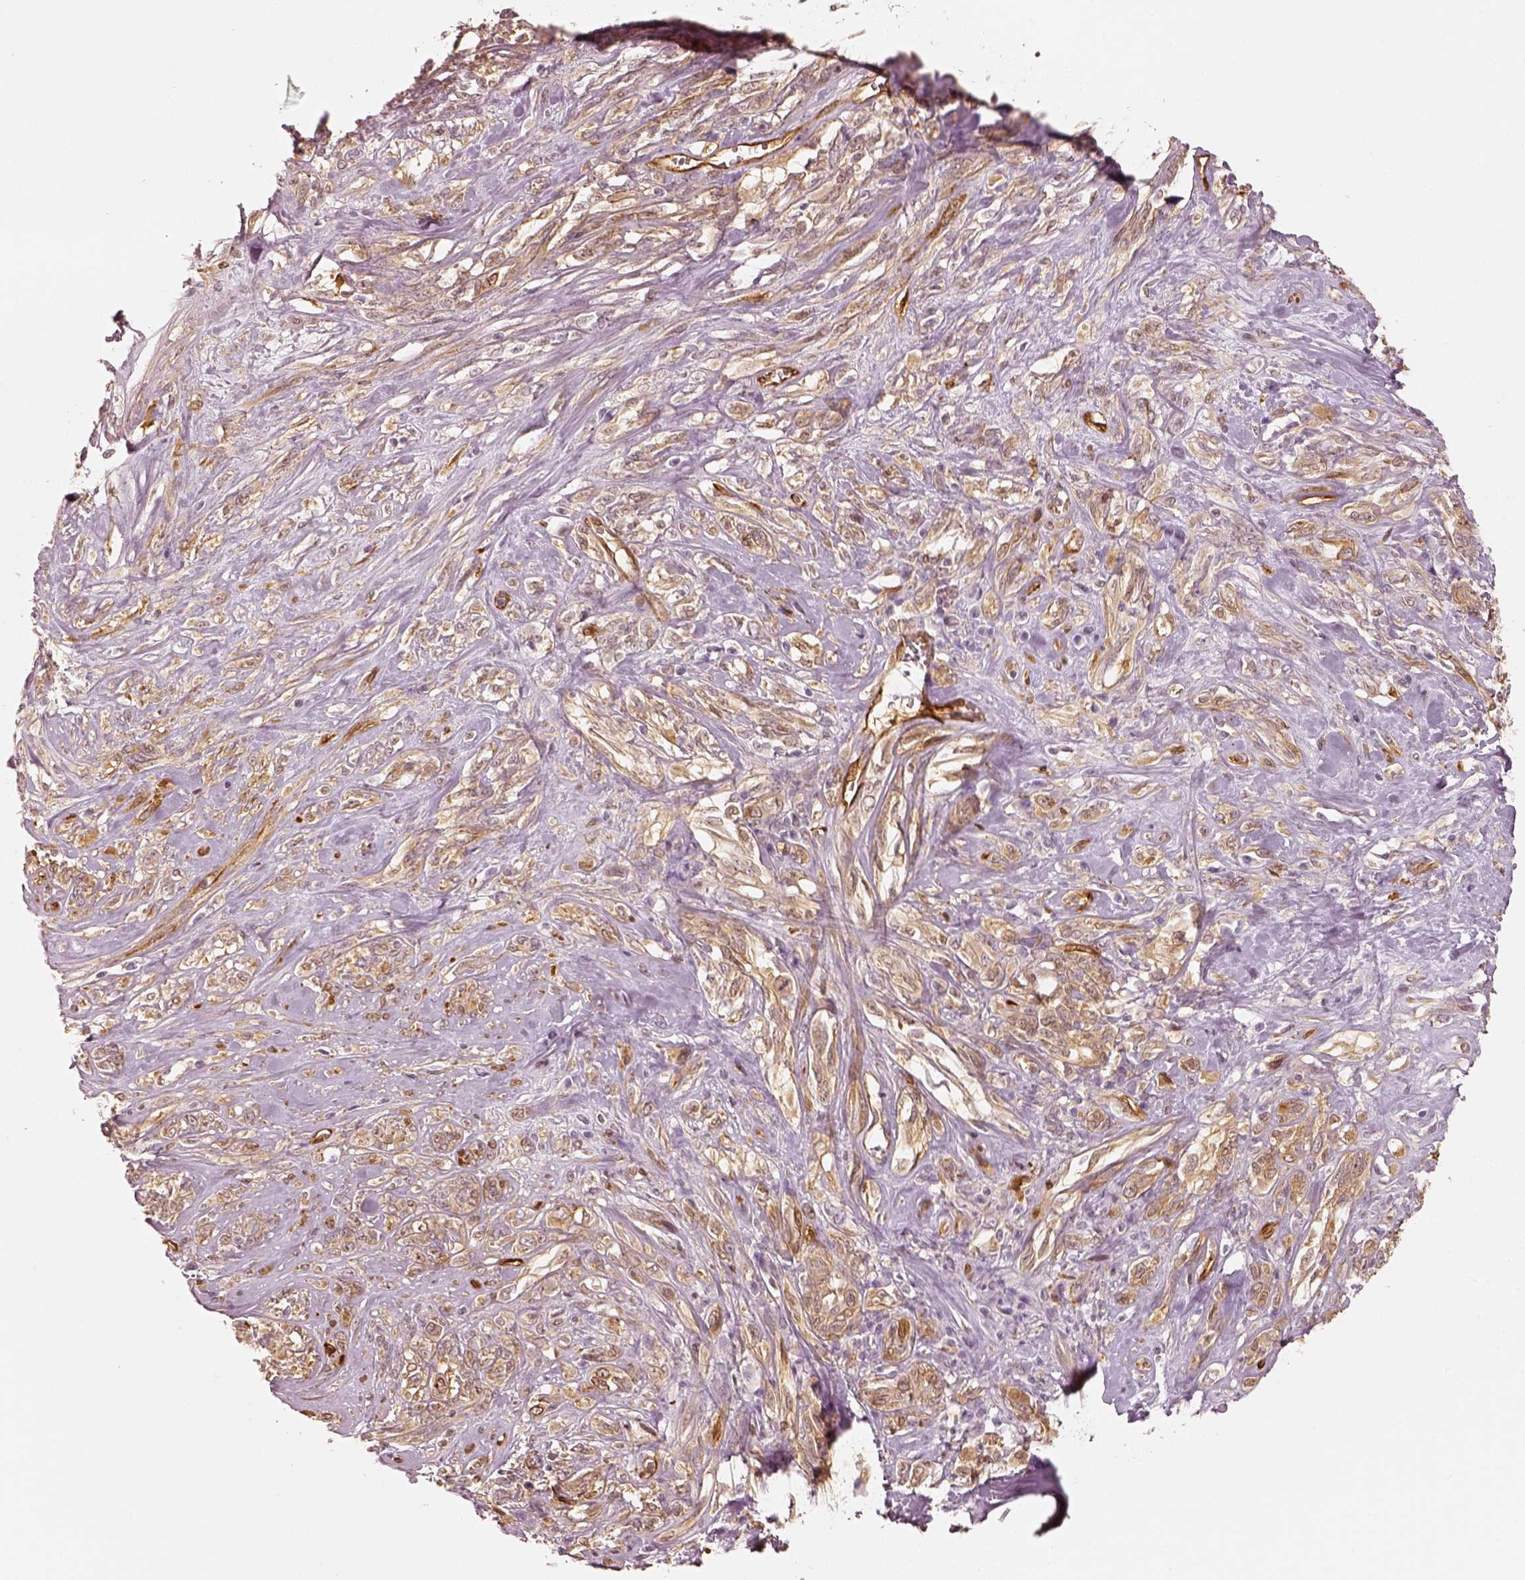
{"staining": {"intensity": "weak", "quantity": ">75%", "location": "cytoplasmic/membranous"}, "tissue": "melanoma", "cell_type": "Tumor cells", "image_type": "cancer", "snomed": [{"axis": "morphology", "description": "Malignant melanoma, NOS"}, {"axis": "topography", "description": "Skin"}], "caption": "A brown stain highlights weak cytoplasmic/membranous positivity of a protein in malignant melanoma tumor cells.", "gene": "FSCN1", "patient": {"sex": "female", "age": 91}}